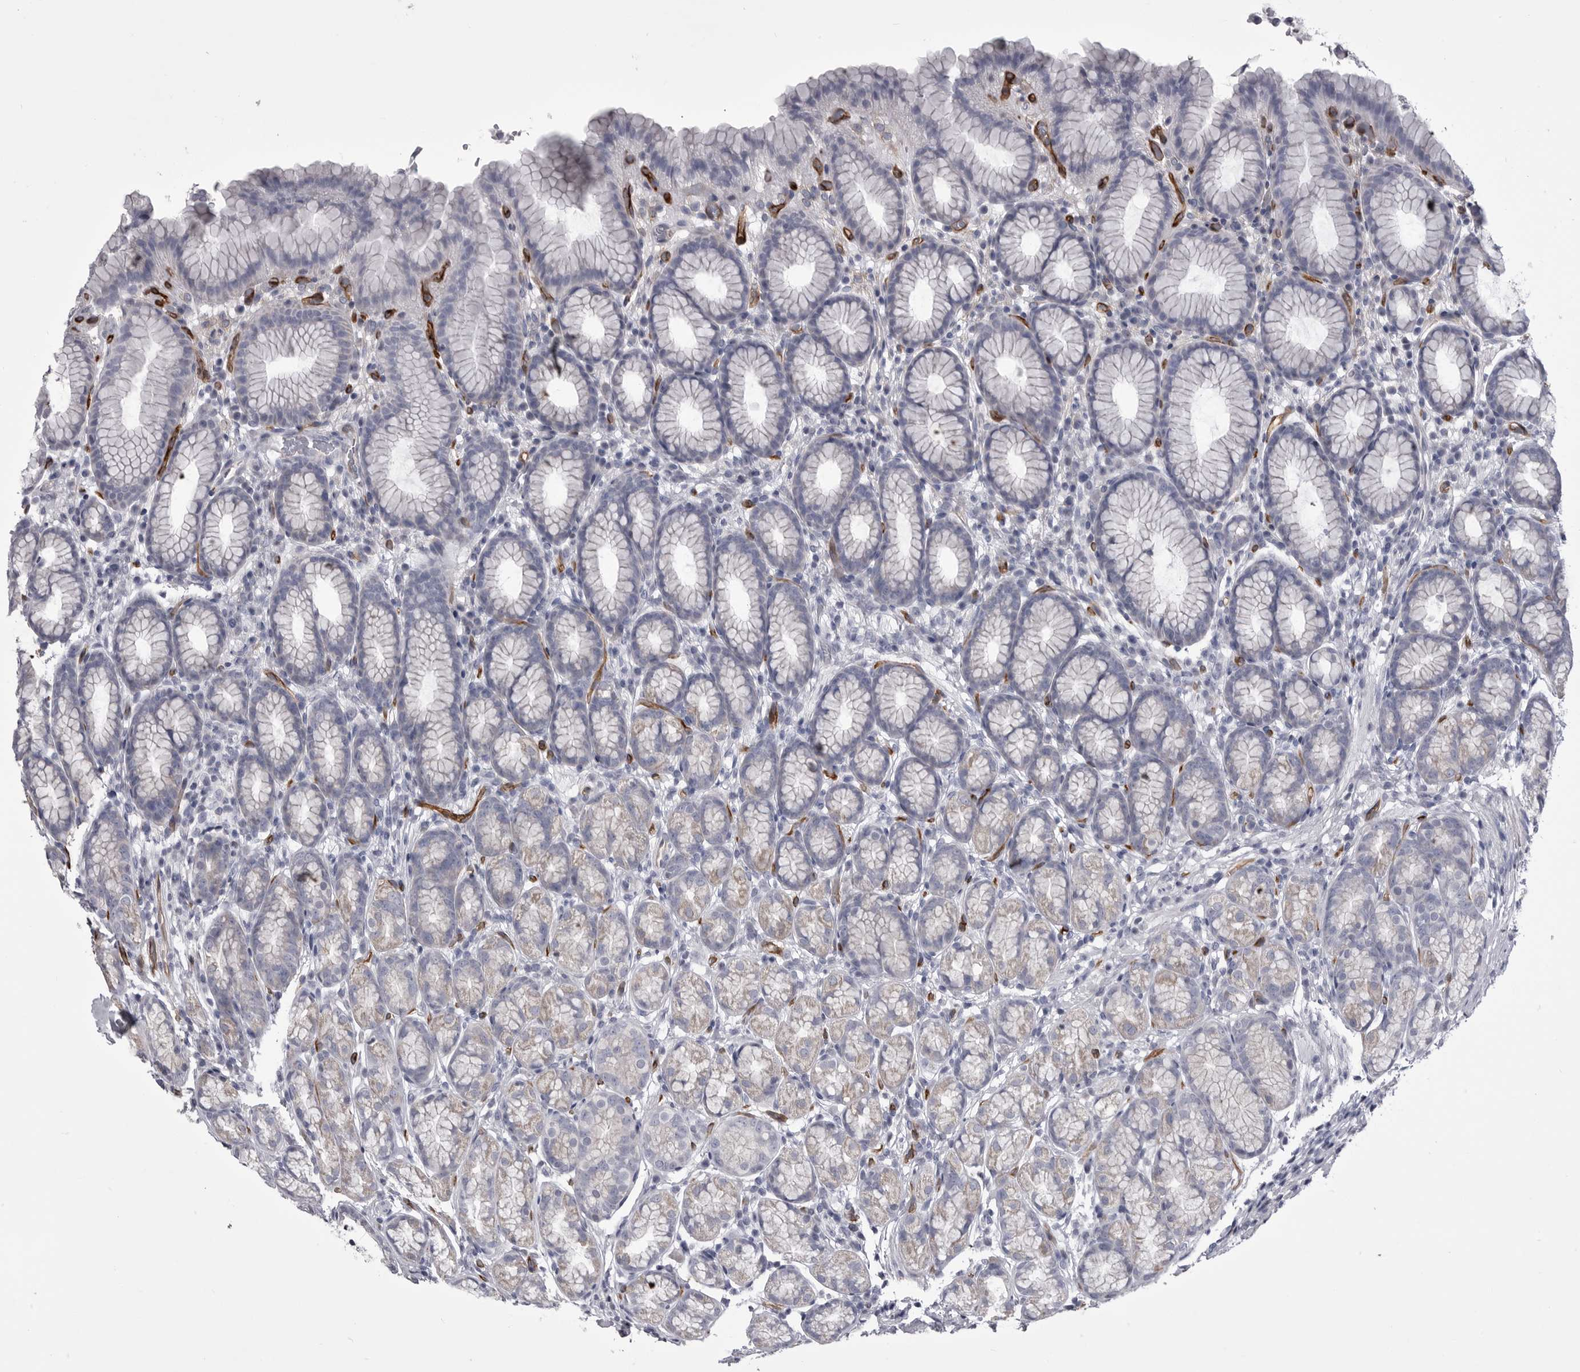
{"staining": {"intensity": "weak", "quantity": "25%-75%", "location": "cytoplasmic/membranous"}, "tissue": "stomach", "cell_type": "Glandular cells", "image_type": "normal", "snomed": [{"axis": "morphology", "description": "Normal tissue, NOS"}, {"axis": "topography", "description": "Stomach"}], "caption": "An image showing weak cytoplasmic/membranous expression in approximately 25%-75% of glandular cells in benign stomach, as visualized by brown immunohistochemical staining.", "gene": "OPLAH", "patient": {"sex": "male", "age": 42}}